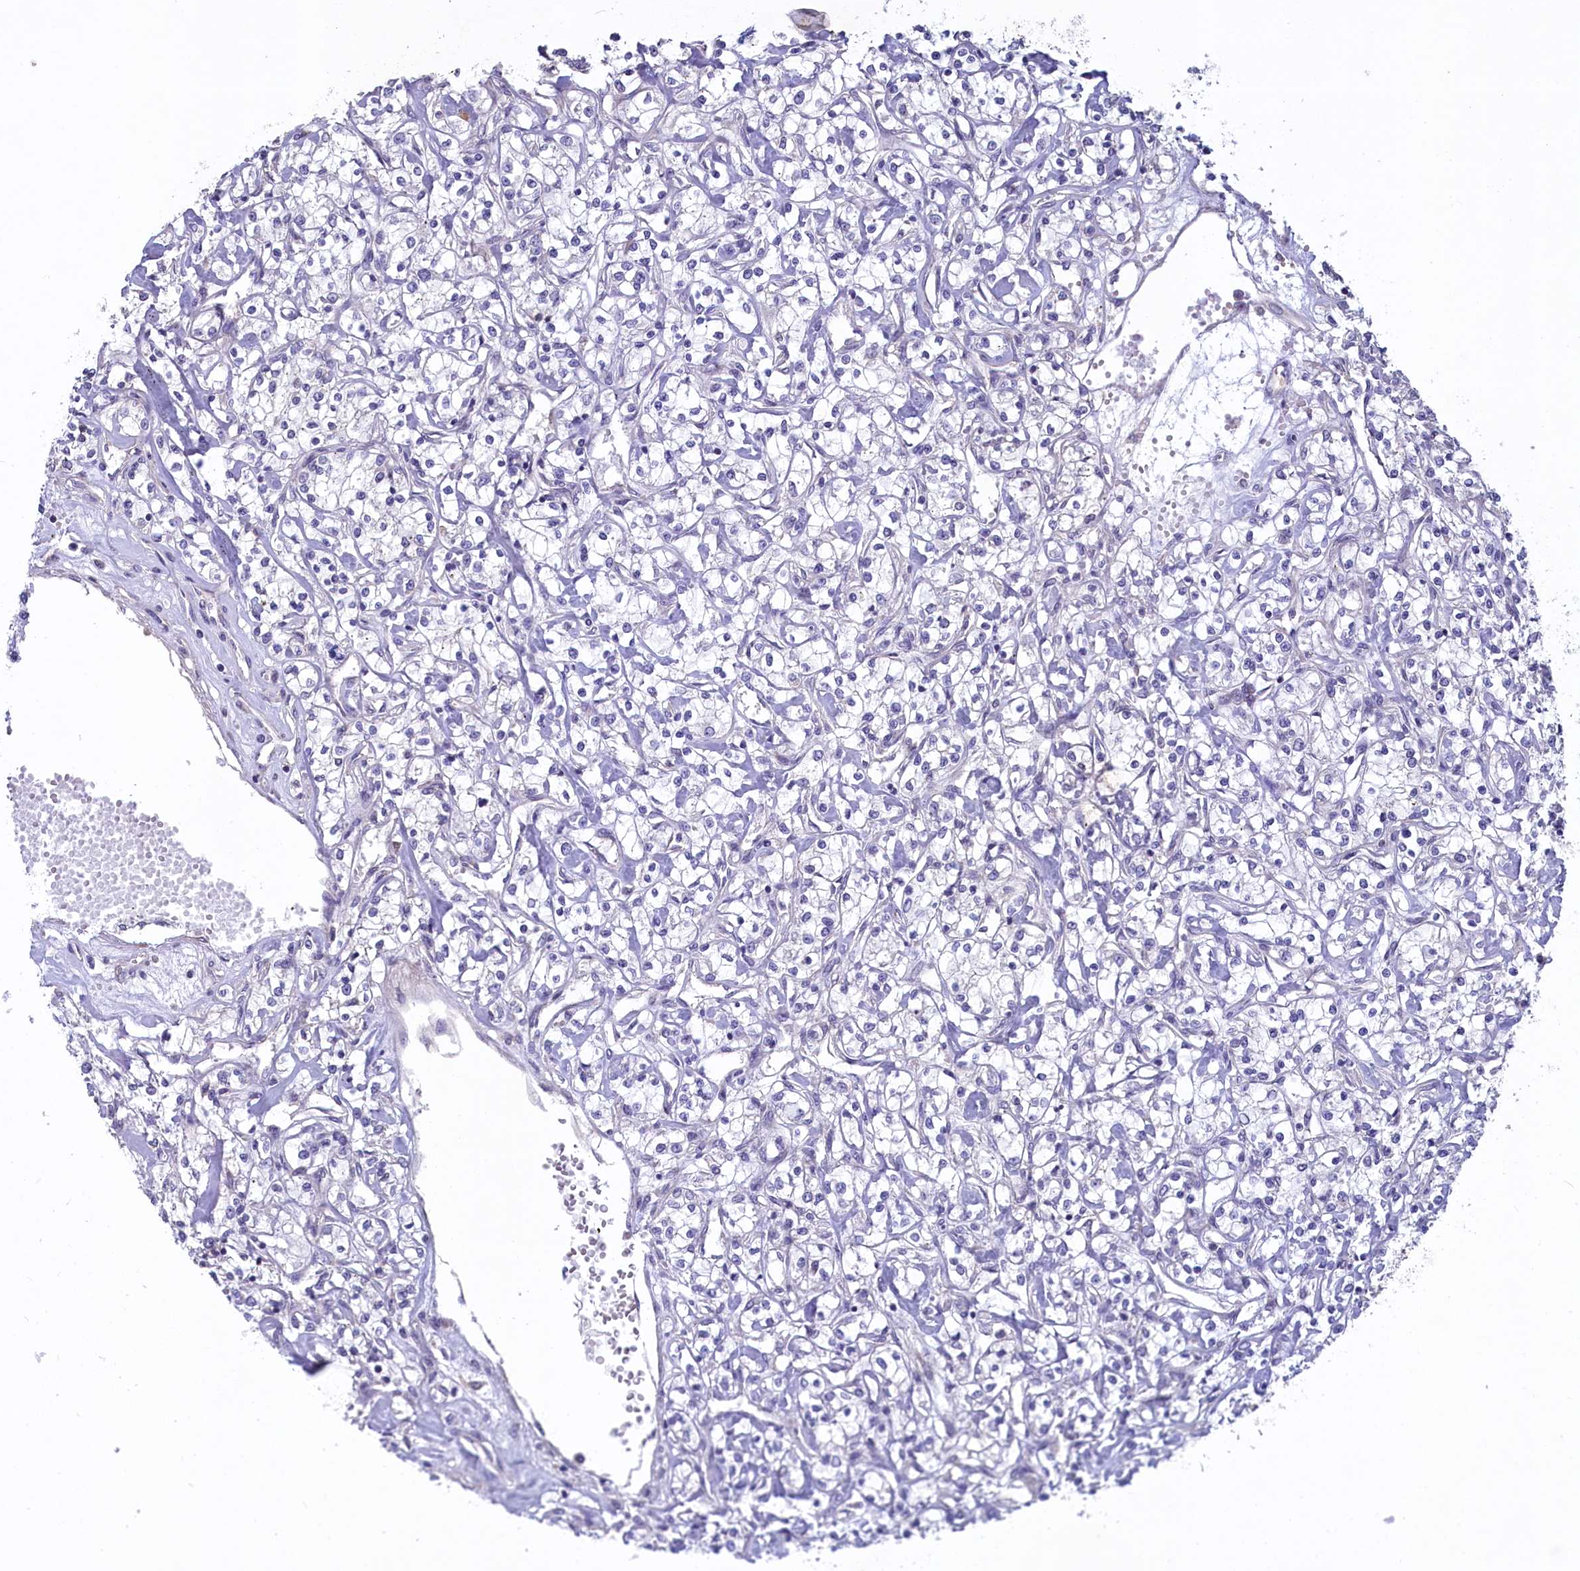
{"staining": {"intensity": "negative", "quantity": "none", "location": "none"}, "tissue": "renal cancer", "cell_type": "Tumor cells", "image_type": "cancer", "snomed": [{"axis": "morphology", "description": "Adenocarcinoma, NOS"}, {"axis": "topography", "description": "Kidney"}], "caption": "There is no significant expression in tumor cells of renal adenocarcinoma.", "gene": "UCHL3", "patient": {"sex": "female", "age": 59}}